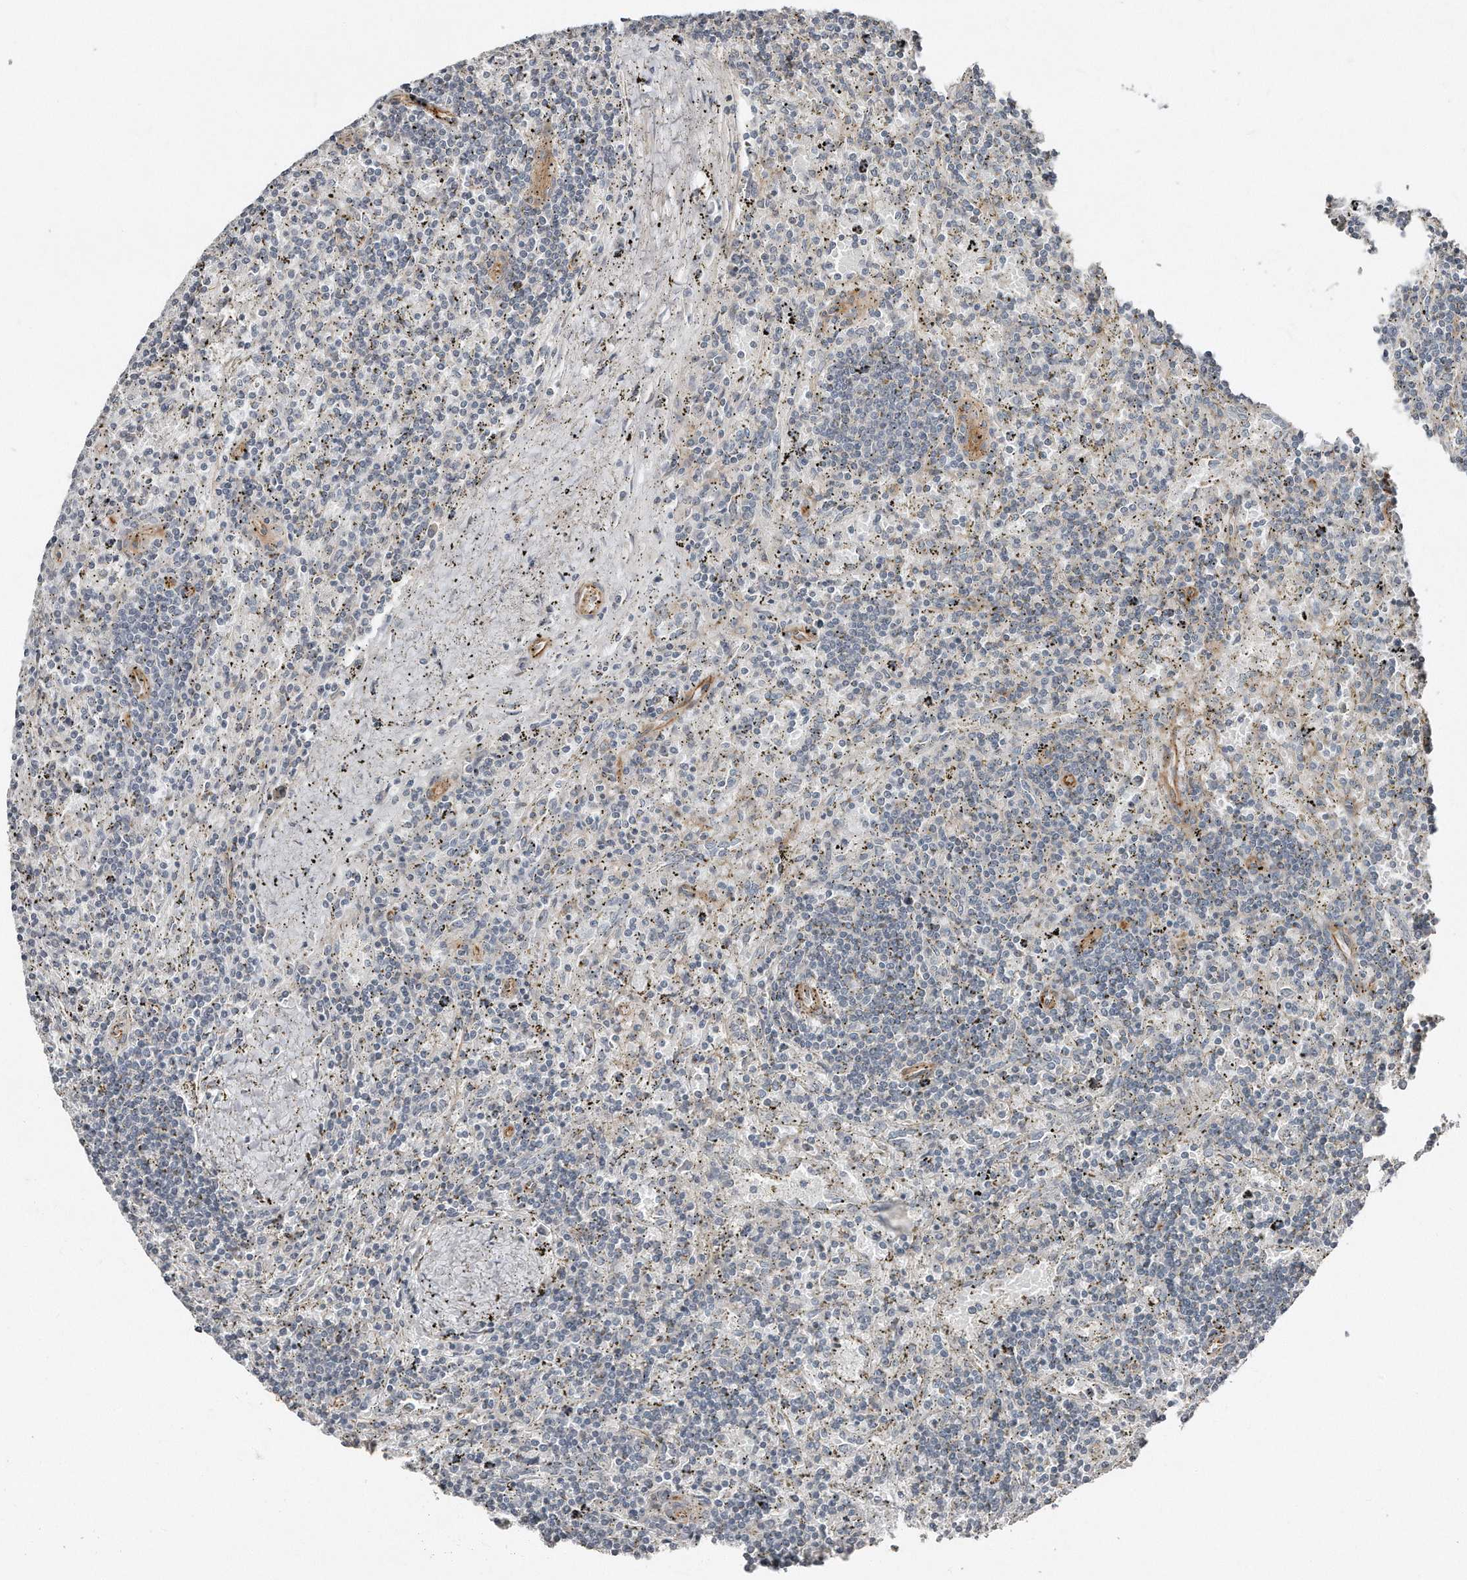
{"staining": {"intensity": "negative", "quantity": "none", "location": "none"}, "tissue": "lymphoma", "cell_type": "Tumor cells", "image_type": "cancer", "snomed": [{"axis": "morphology", "description": "Malignant lymphoma, non-Hodgkin's type, Low grade"}, {"axis": "topography", "description": "Spleen"}], "caption": "Histopathology image shows no protein positivity in tumor cells of lymphoma tissue.", "gene": "SNAP47", "patient": {"sex": "male", "age": 76}}